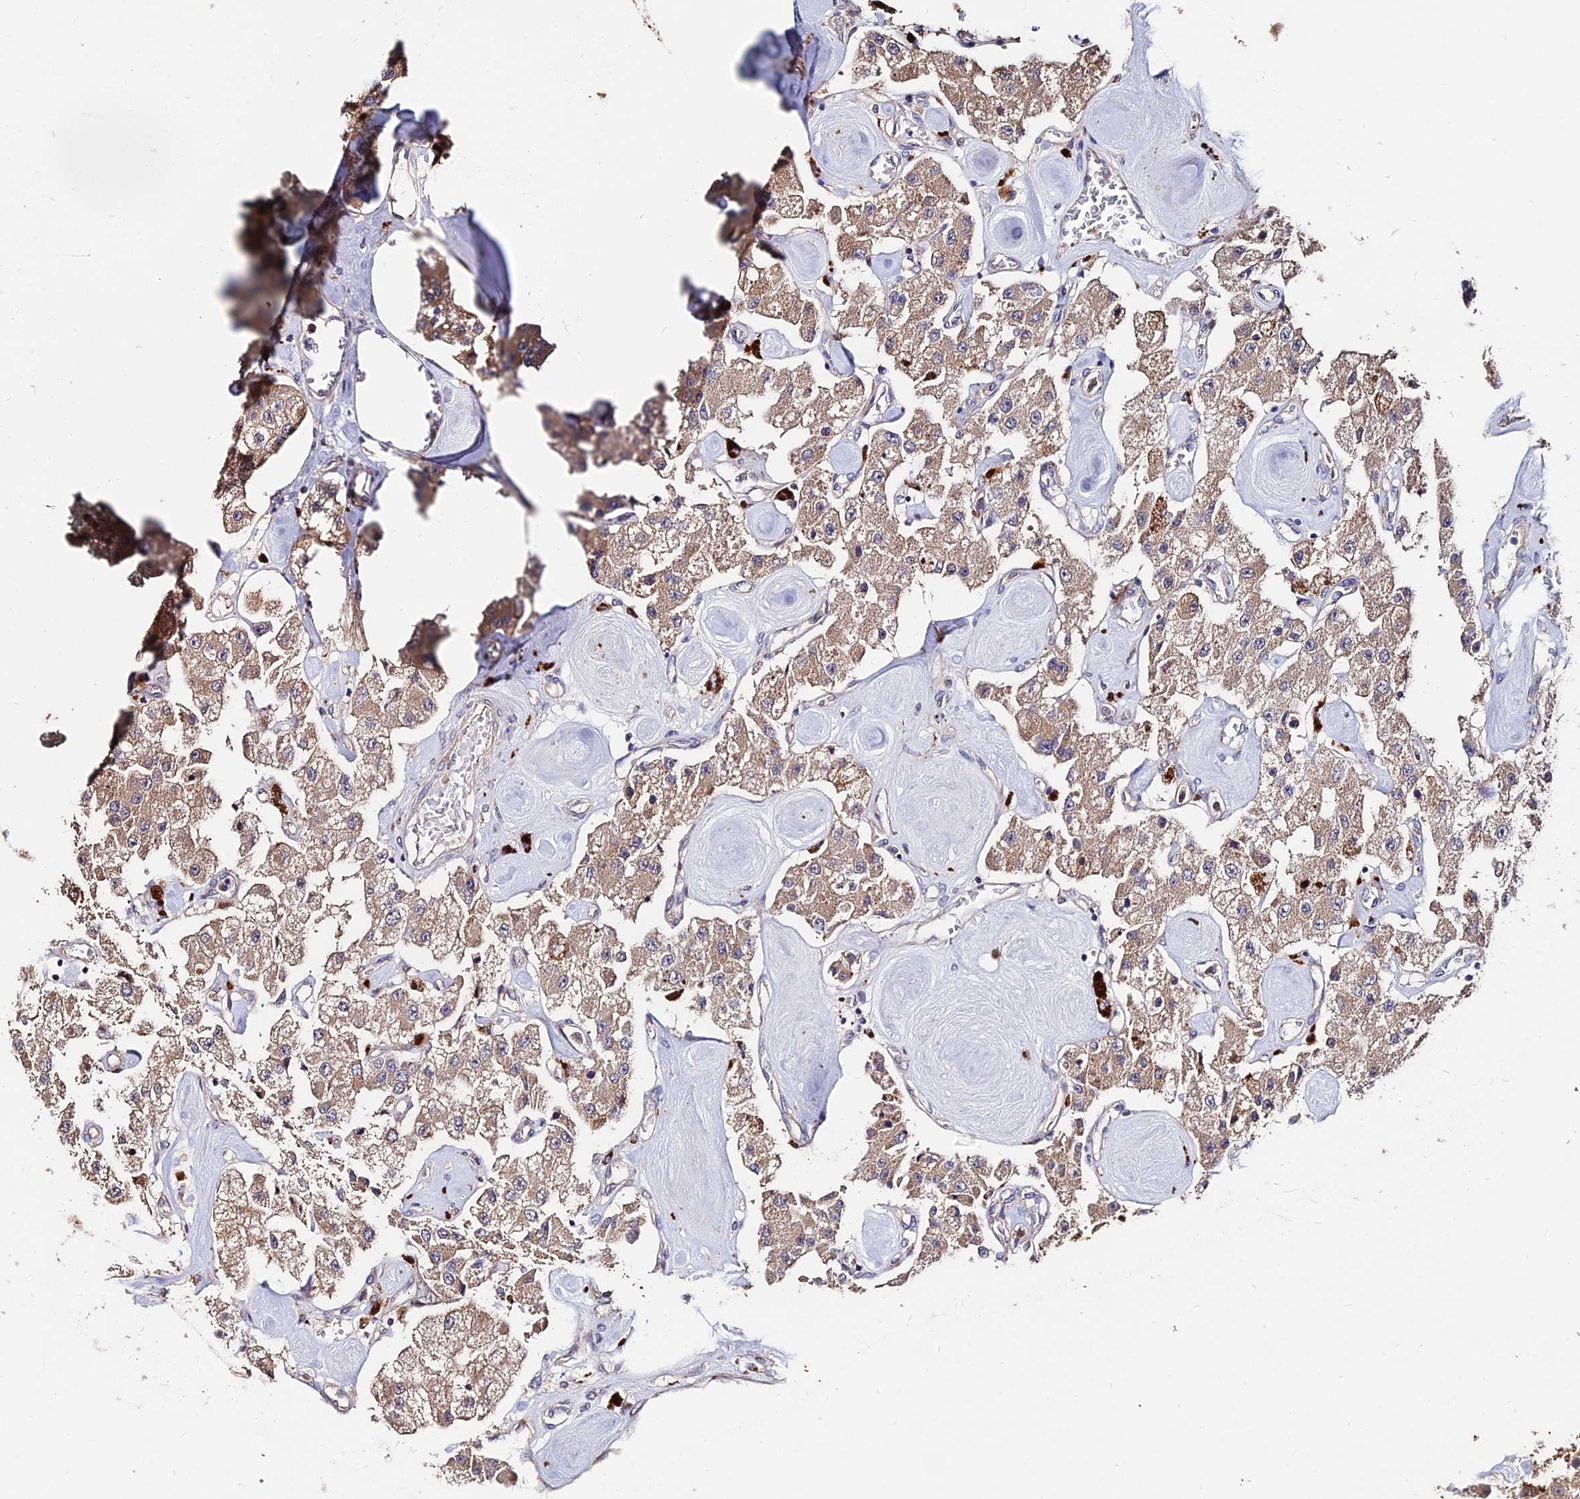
{"staining": {"intensity": "moderate", "quantity": ">75%", "location": "cytoplasmic/membranous"}, "tissue": "carcinoid", "cell_type": "Tumor cells", "image_type": "cancer", "snomed": [{"axis": "morphology", "description": "Carcinoid, malignant, NOS"}, {"axis": "topography", "description": "Pancreas"}], "caption": "Immunohistochemical staining of human carcinoid displays moderate cytoplasmic/membranous protein expression in about >75% of tumor cells. (DAB IHC with brightfield microscopy, high magnification).", "gene": "ACTR5", "patient": {"sex": "male", "age": 41}}